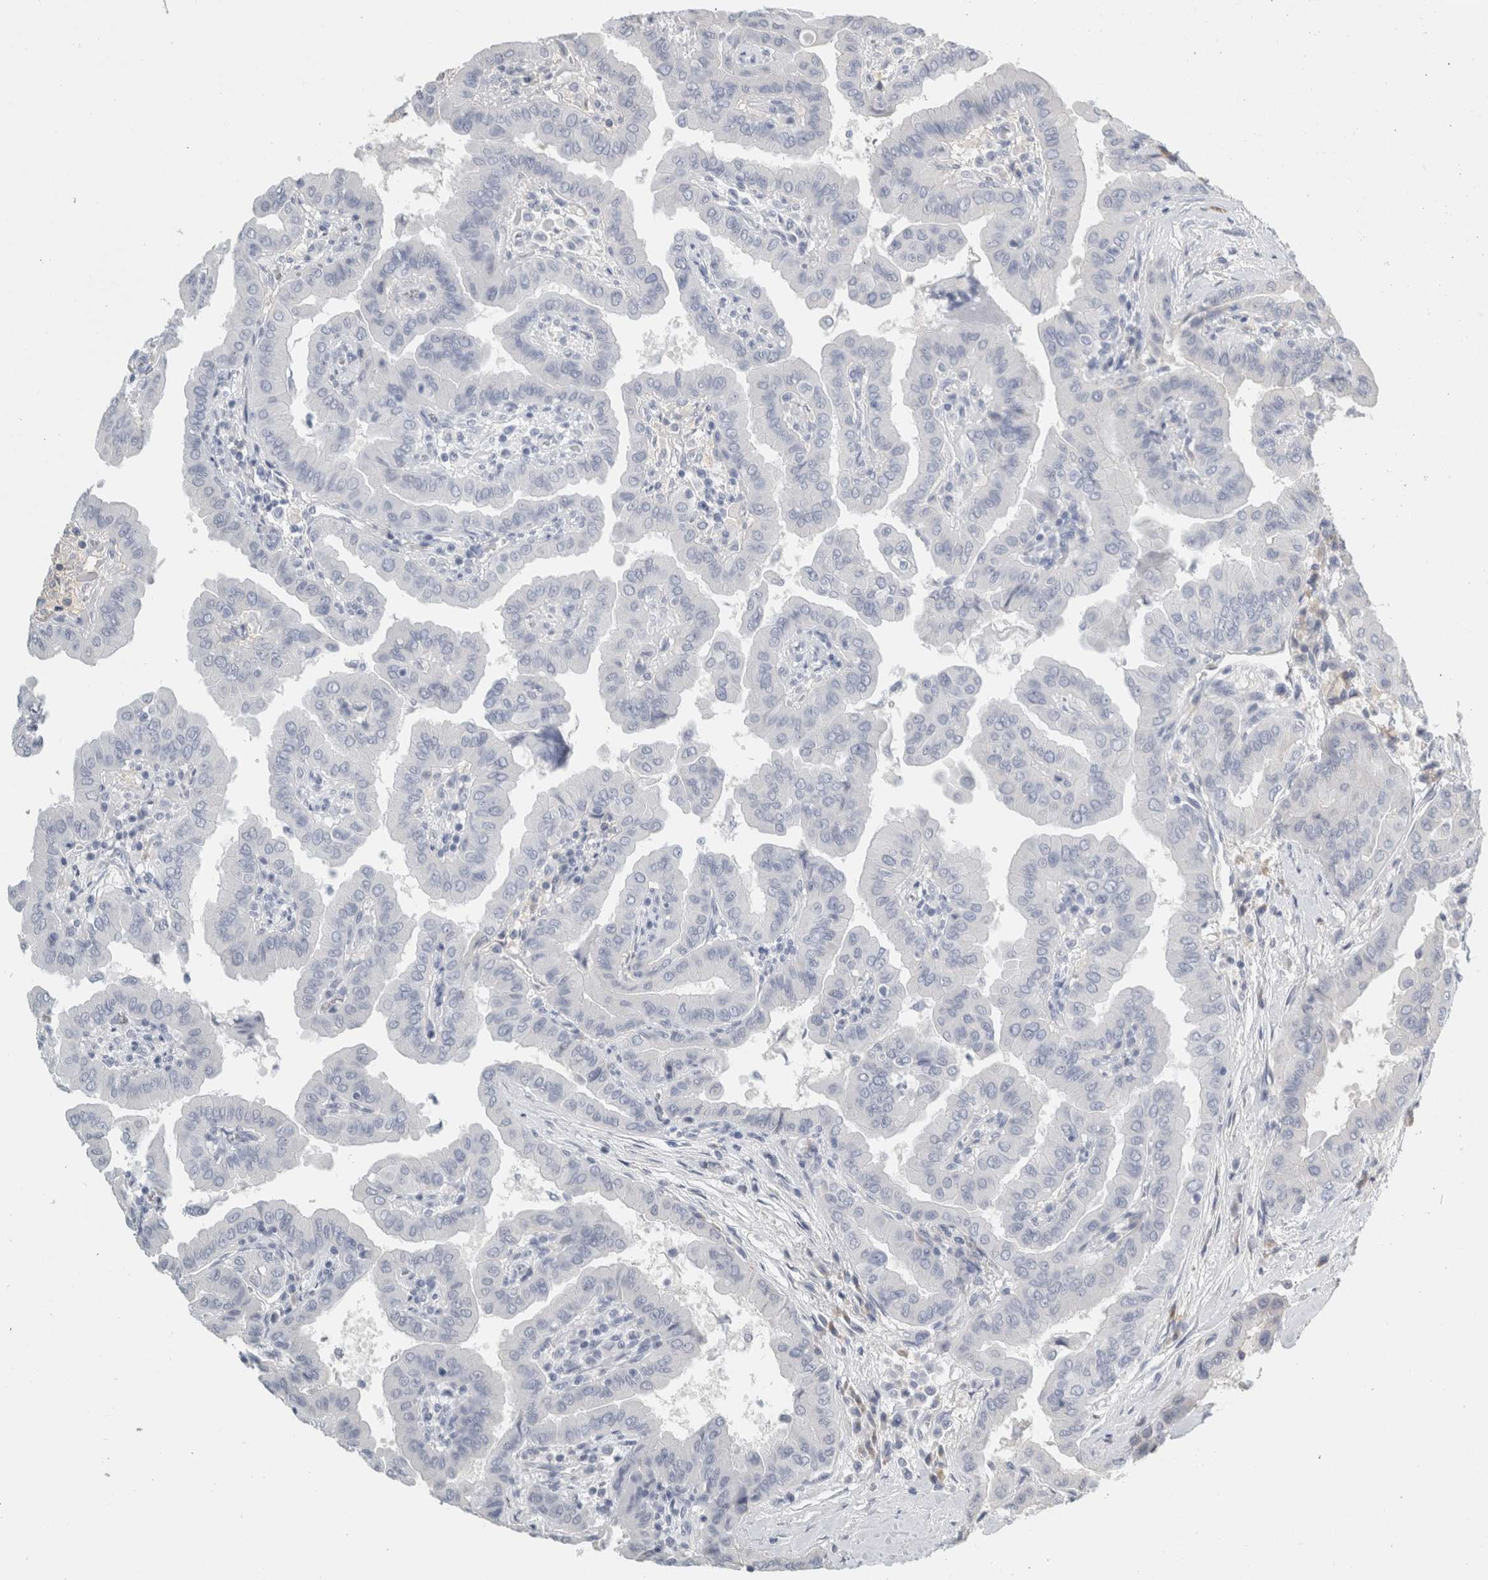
{"staining": {"intensity": "negative", "quantity": "none", "location": "none"}, "tissue": "thyroid cancer", "cell_type": "Tumor cells", "image_type": "cancer", "snomed": [{"axis": "morphology", "description": "Papillary adenocarcinoma, NOS"}, {"axis": "topography", "description": "Thyroid gland"}], "caption": "Tumor cells are negative for protein expression in human papillary adenocarcinoma (thyroid).", "gene": "TSPAN8", "patient": {"sex": "male", "age": 33}}